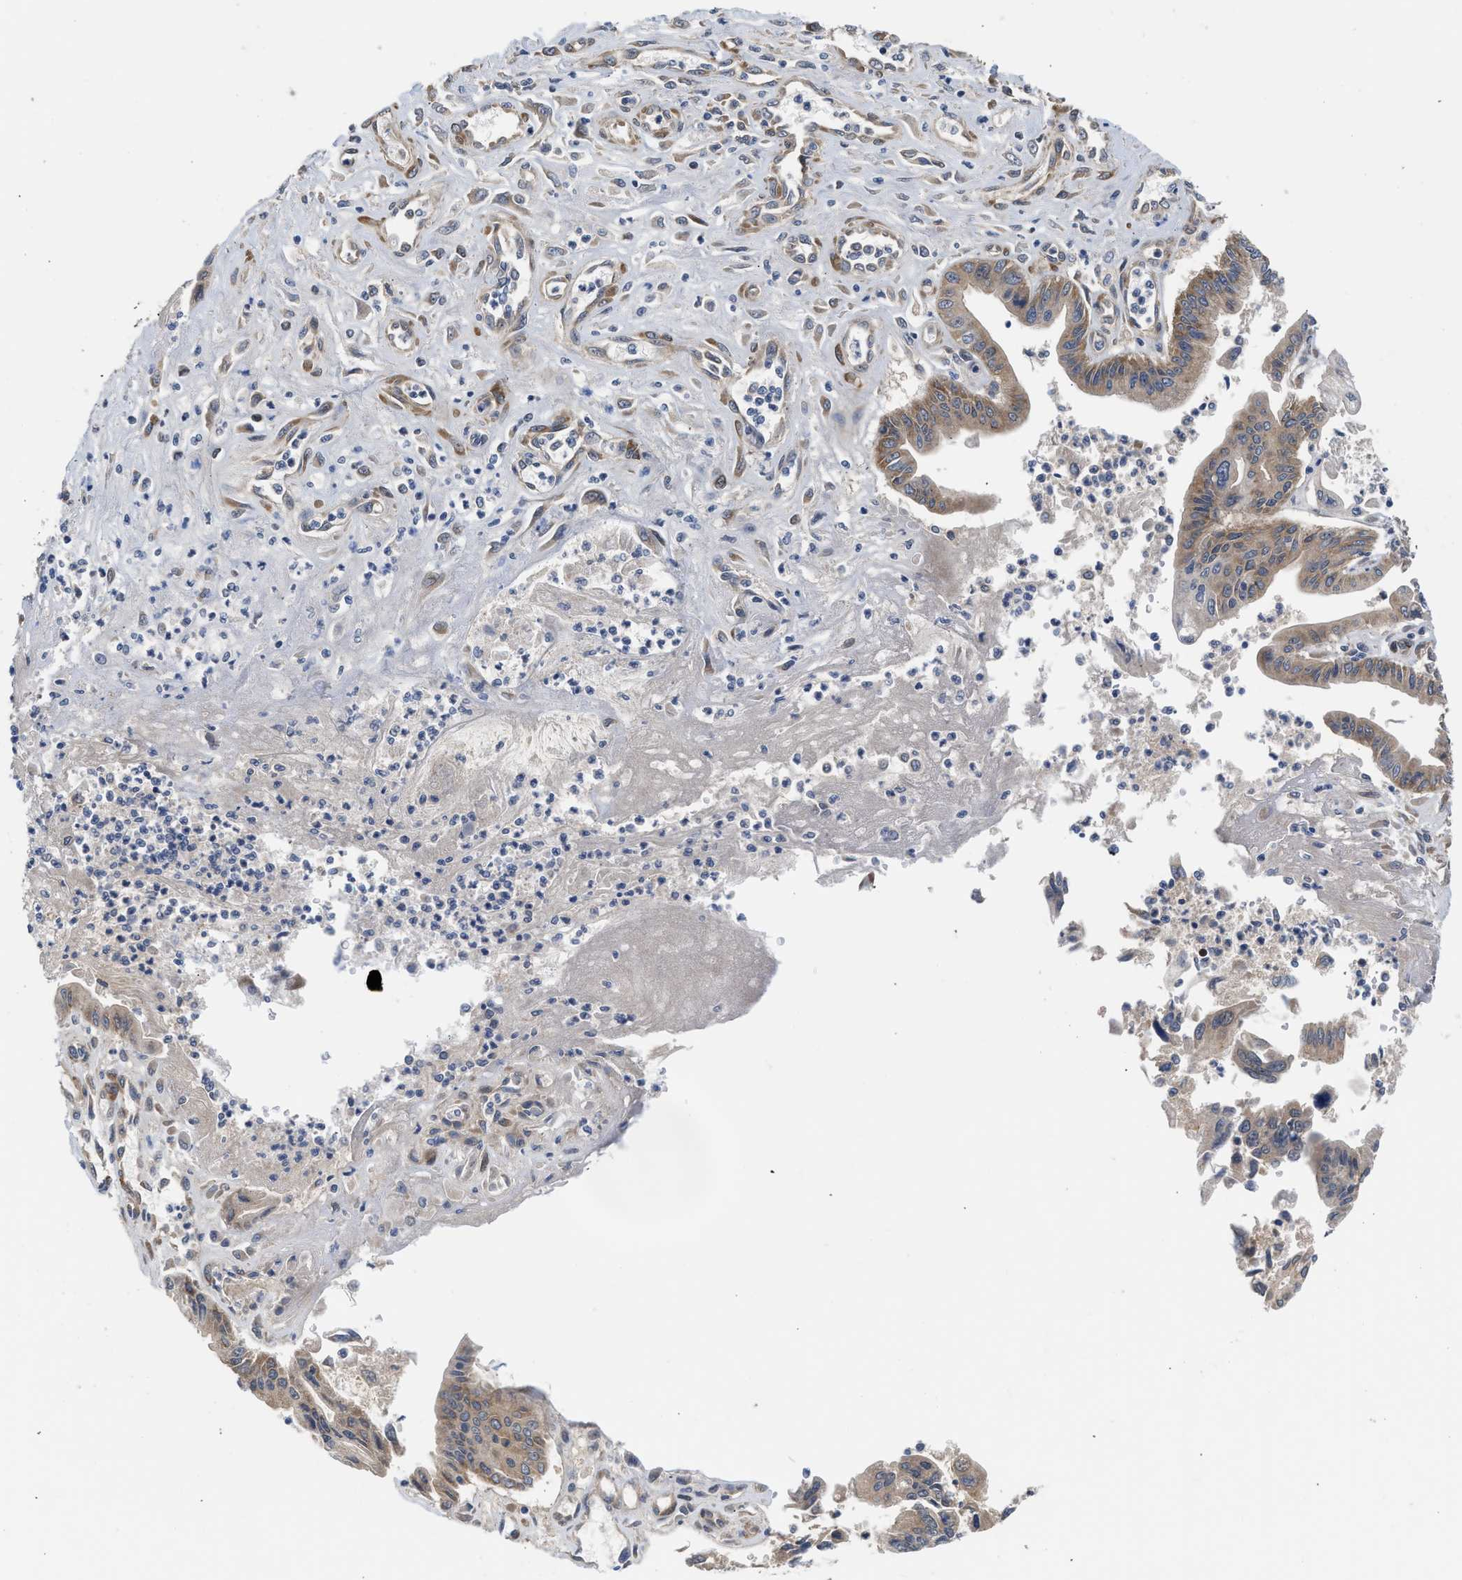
{"staining": {"intensity": "weak", "quantity": ">75%", "location": "cytoplasmic/membranous"}, "tissue": "pancreatic cancer", "cell_type": "Tumor cells", "image_type": "cancer", "snomed": [{"axis": "morphology", "description": "Adenocarcinoma, NOS"}, {"axis": "topography", "description": "Pancreas"}], "caption": "IHC (DAB) staining of human pancreatic adenocarcinoma exhibits weak cytoplasmic/membranous protein positivity in approximately >75% of tumor cells.", "gene": "POLG2", "patient": {"sex": "male", "age": 56}}